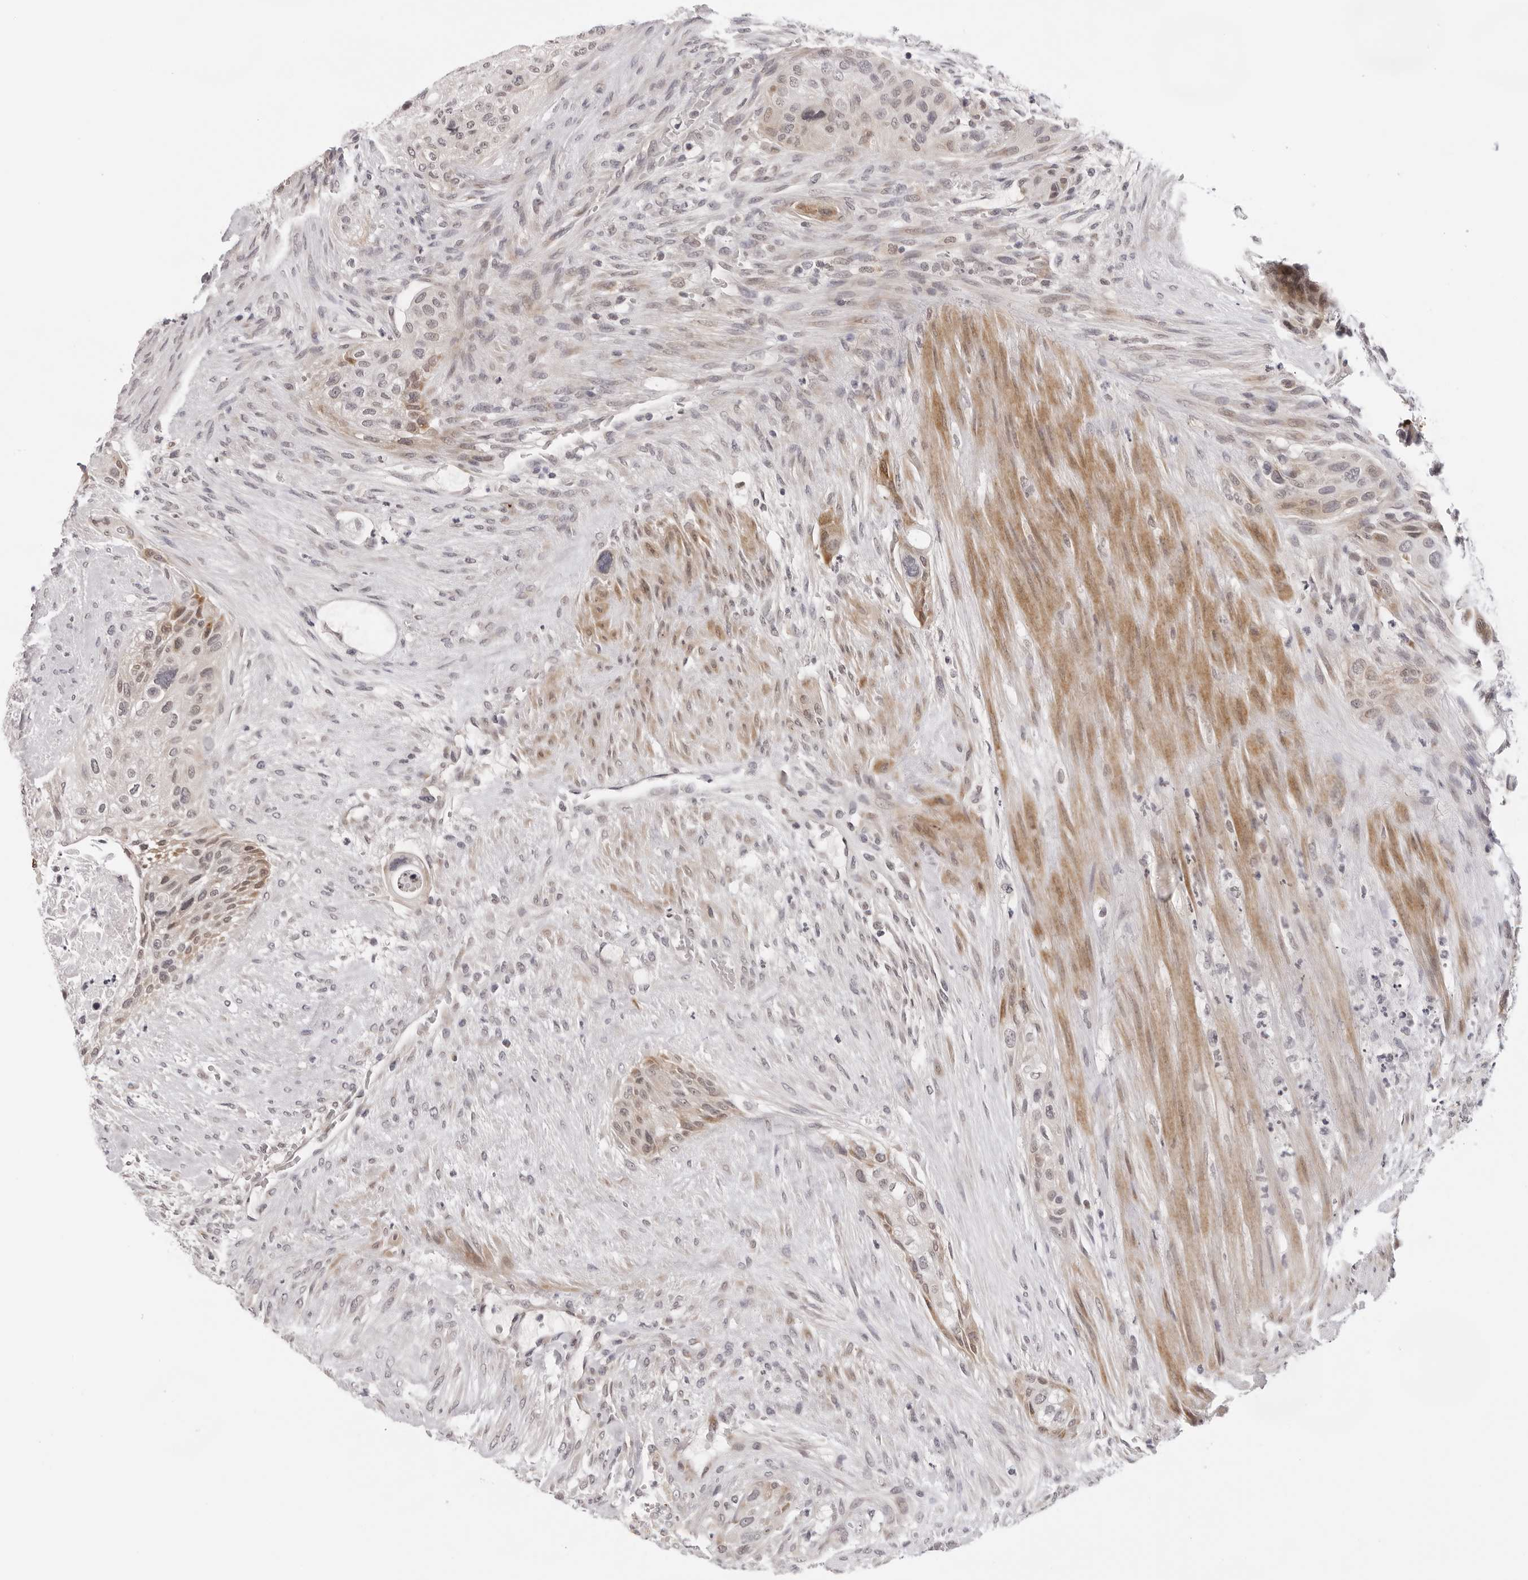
{"staining": {"intensity": "moderate", "quantity": "<25%", "location": "cytoplasmic/membranous"}, "tissue": "urothelial cancer", "cell_type": "Tumor cells", "image_type": "cancer", "snomed": [{"axis": "morphology", "description": "Urothelial carcinoma, High grade"}, {"axis": "topography", "description": "Urinary bladder"}], "caption": "A low amount of moderate cytoplasmic/membranous positivity is present in approximately <25% of tumor cells in urothelial carcinoma (high-grade) tissue.", "gene": "IL17RA", "patient": {"sex": "male", "age": 35}}